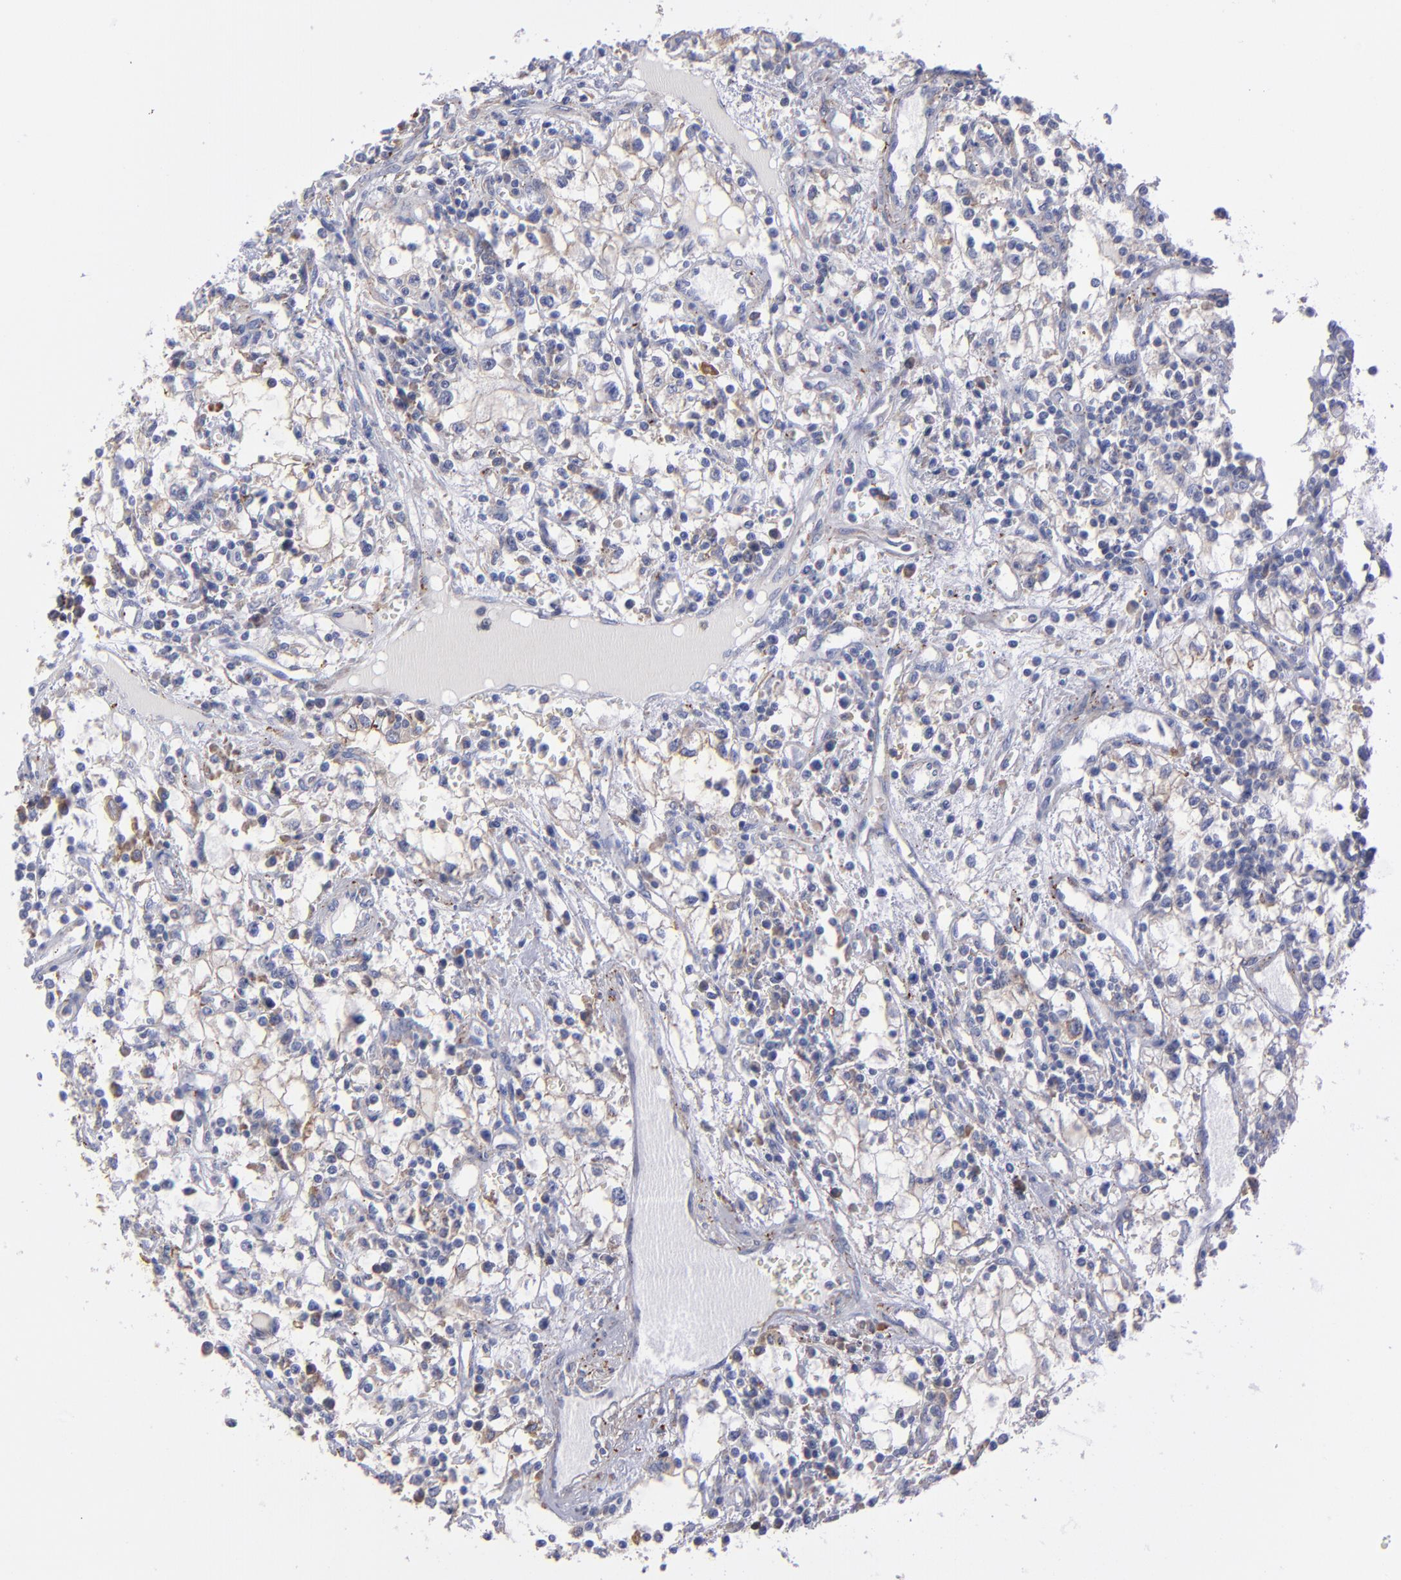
{"staining": {"intensity": "weak", "quantity": "<25%", "location": "cytoplasmic/membranous"}, "tissue": "renal cancer", "cell_type": "Tumor cells", "image_type": "cancer", "snomed": [{"axis": "morphology", "description": "Adenocarcinoma, NOS"}, {"axis": "topography", "description": "Kidney"}], "caption": "Histopathology image shows no protein staining in tumor cells of renal cancer (adenocarcinoma) tissue.", "gene": "MFGE8", "patient": {"sex": "male", "age": 82}}